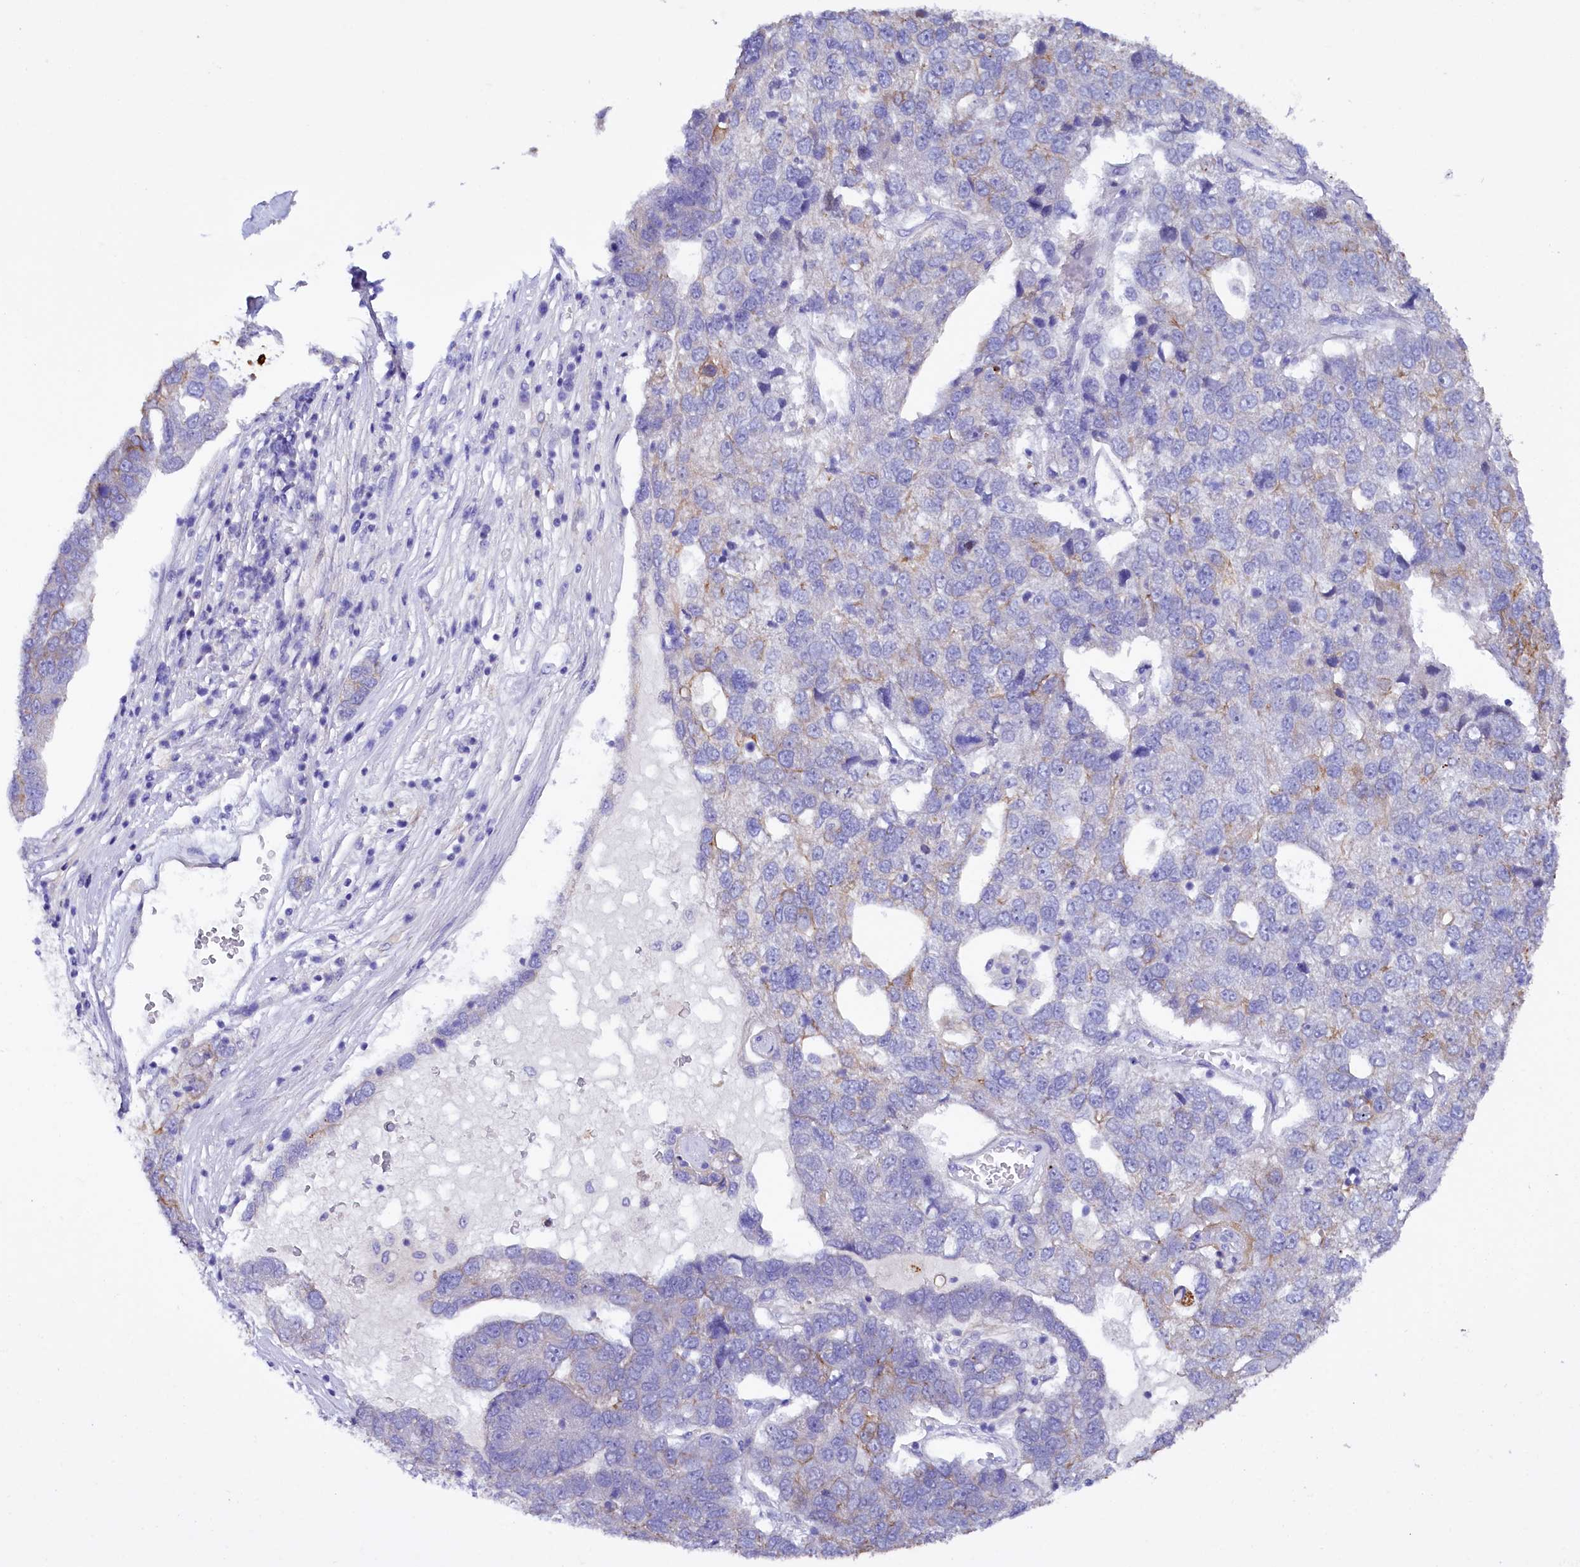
{"staining": {"intensity": "negative", "quantity": "none", "location": "none"}, "tissue": "pancreatic cancer", "cell_type": "Tumor cells", "image_type": "cancer", "snomed": [{"axis": "morphology", "description": "Adenocarcinoma, NOS"}, {"axis": "topography", "description": "Pancreas"}], "caption": "Immunohistochemical staining of human pancreatic cancer (adenocarcinoma) shows no significant expression in tumor cells.", "gene": "FAAP20", "patient": {"sex": "female", "age": 61}}